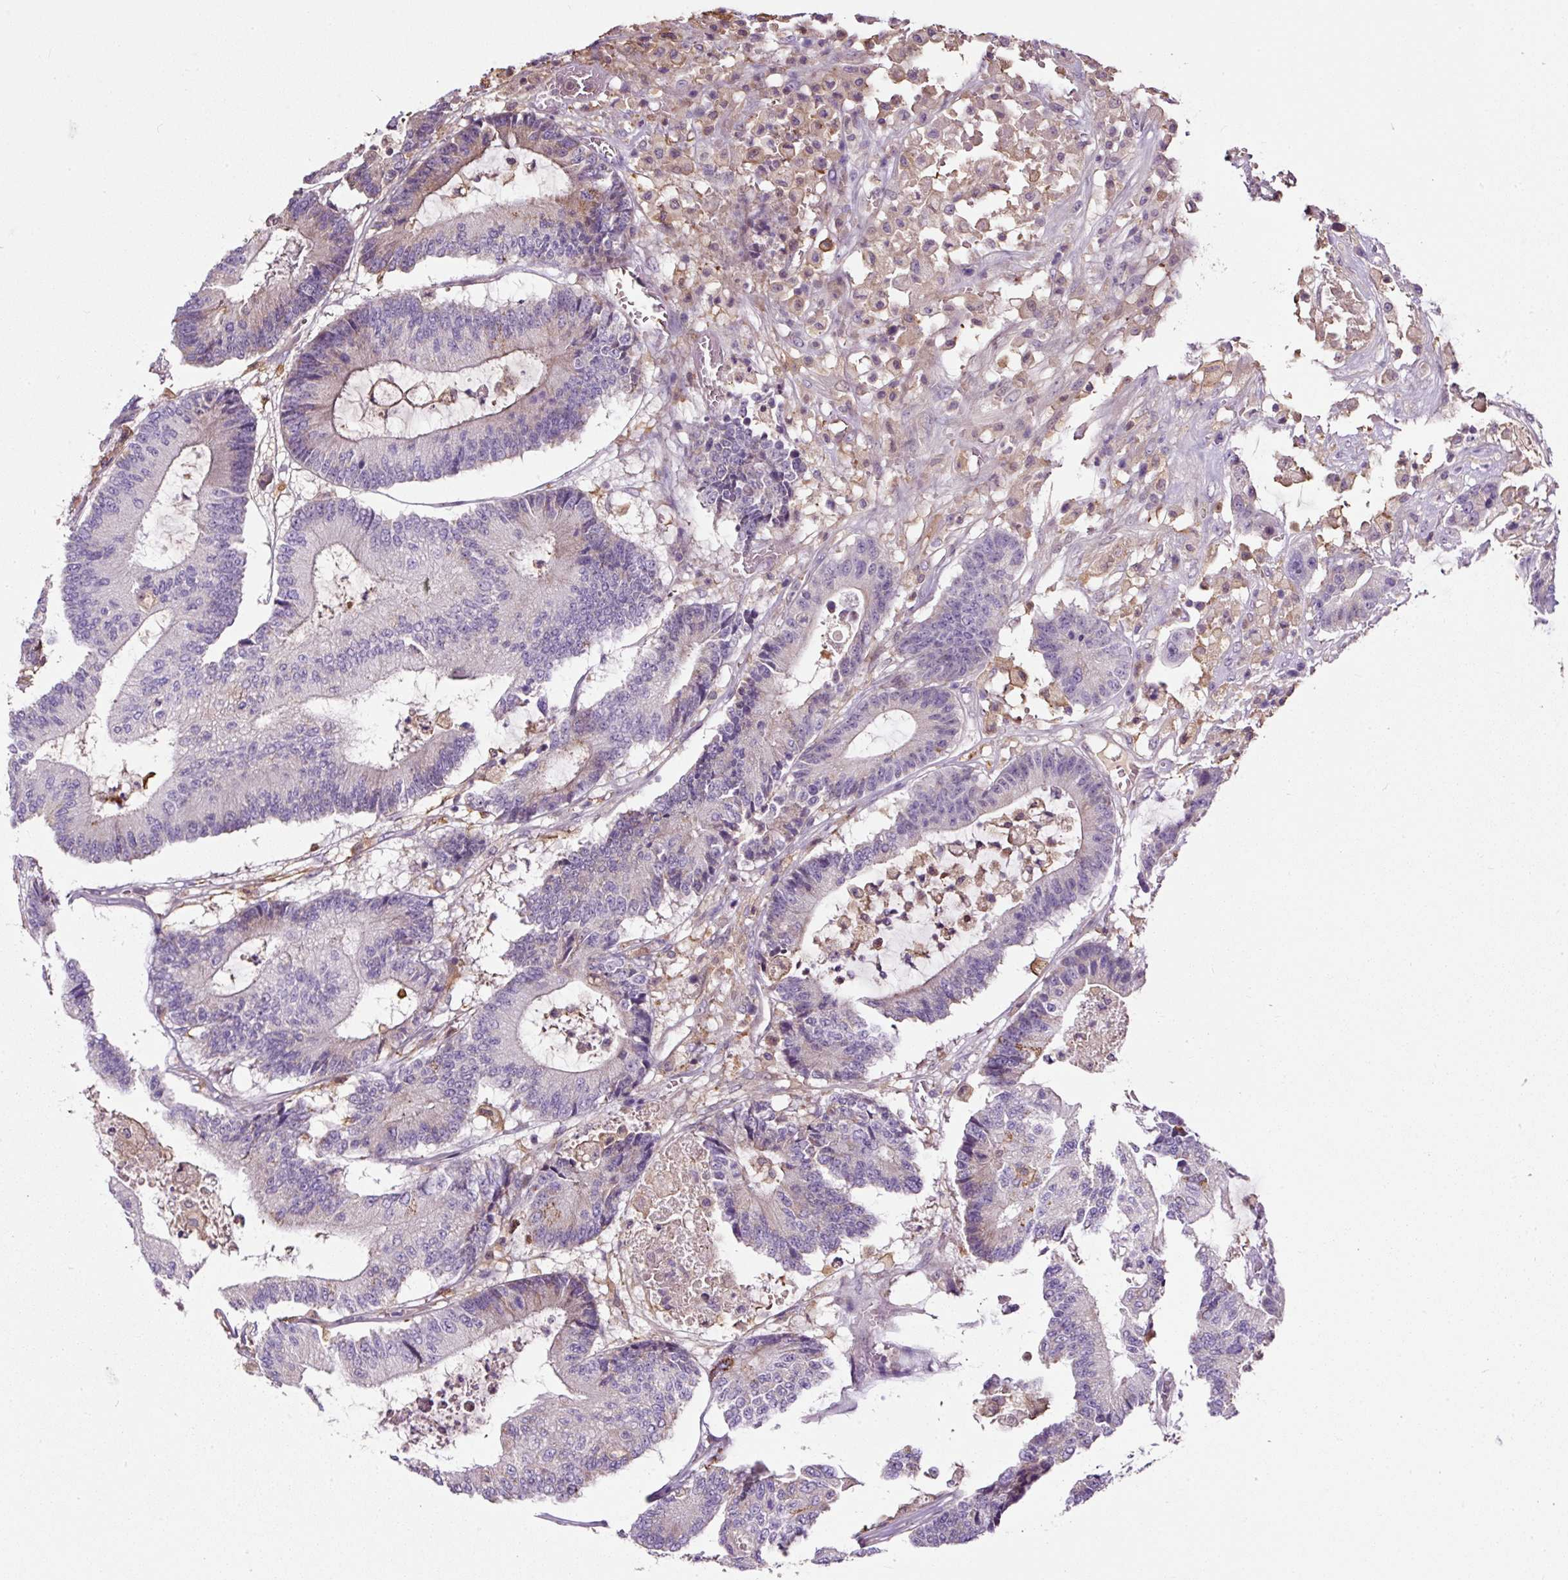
{"staining": {"intensity": "negative", "quantity": "none", "location": "none"}, "tissue": "colorectal cancer", "cell_type": "Tumor cells", "image_type": "cancer", "snomed": [{"axis": "morphology", "description": "Adenocarcinoma, NOS"}, {"axis": "topography", "description": "Colon"}], "caption": "Immunohistochemistry (IHC) of colorectal cancer (adenocarcinoma) exhibits no expression in tumor cells. Brightfield microscopy of immunohistochemistry stained with DAB (3,3'-diaminobenzidine) (brown) and hematoxylin (blue), captured at high magnification.", "gene": "LRRC24", "patient": {"sex": "female", "age": 84}}